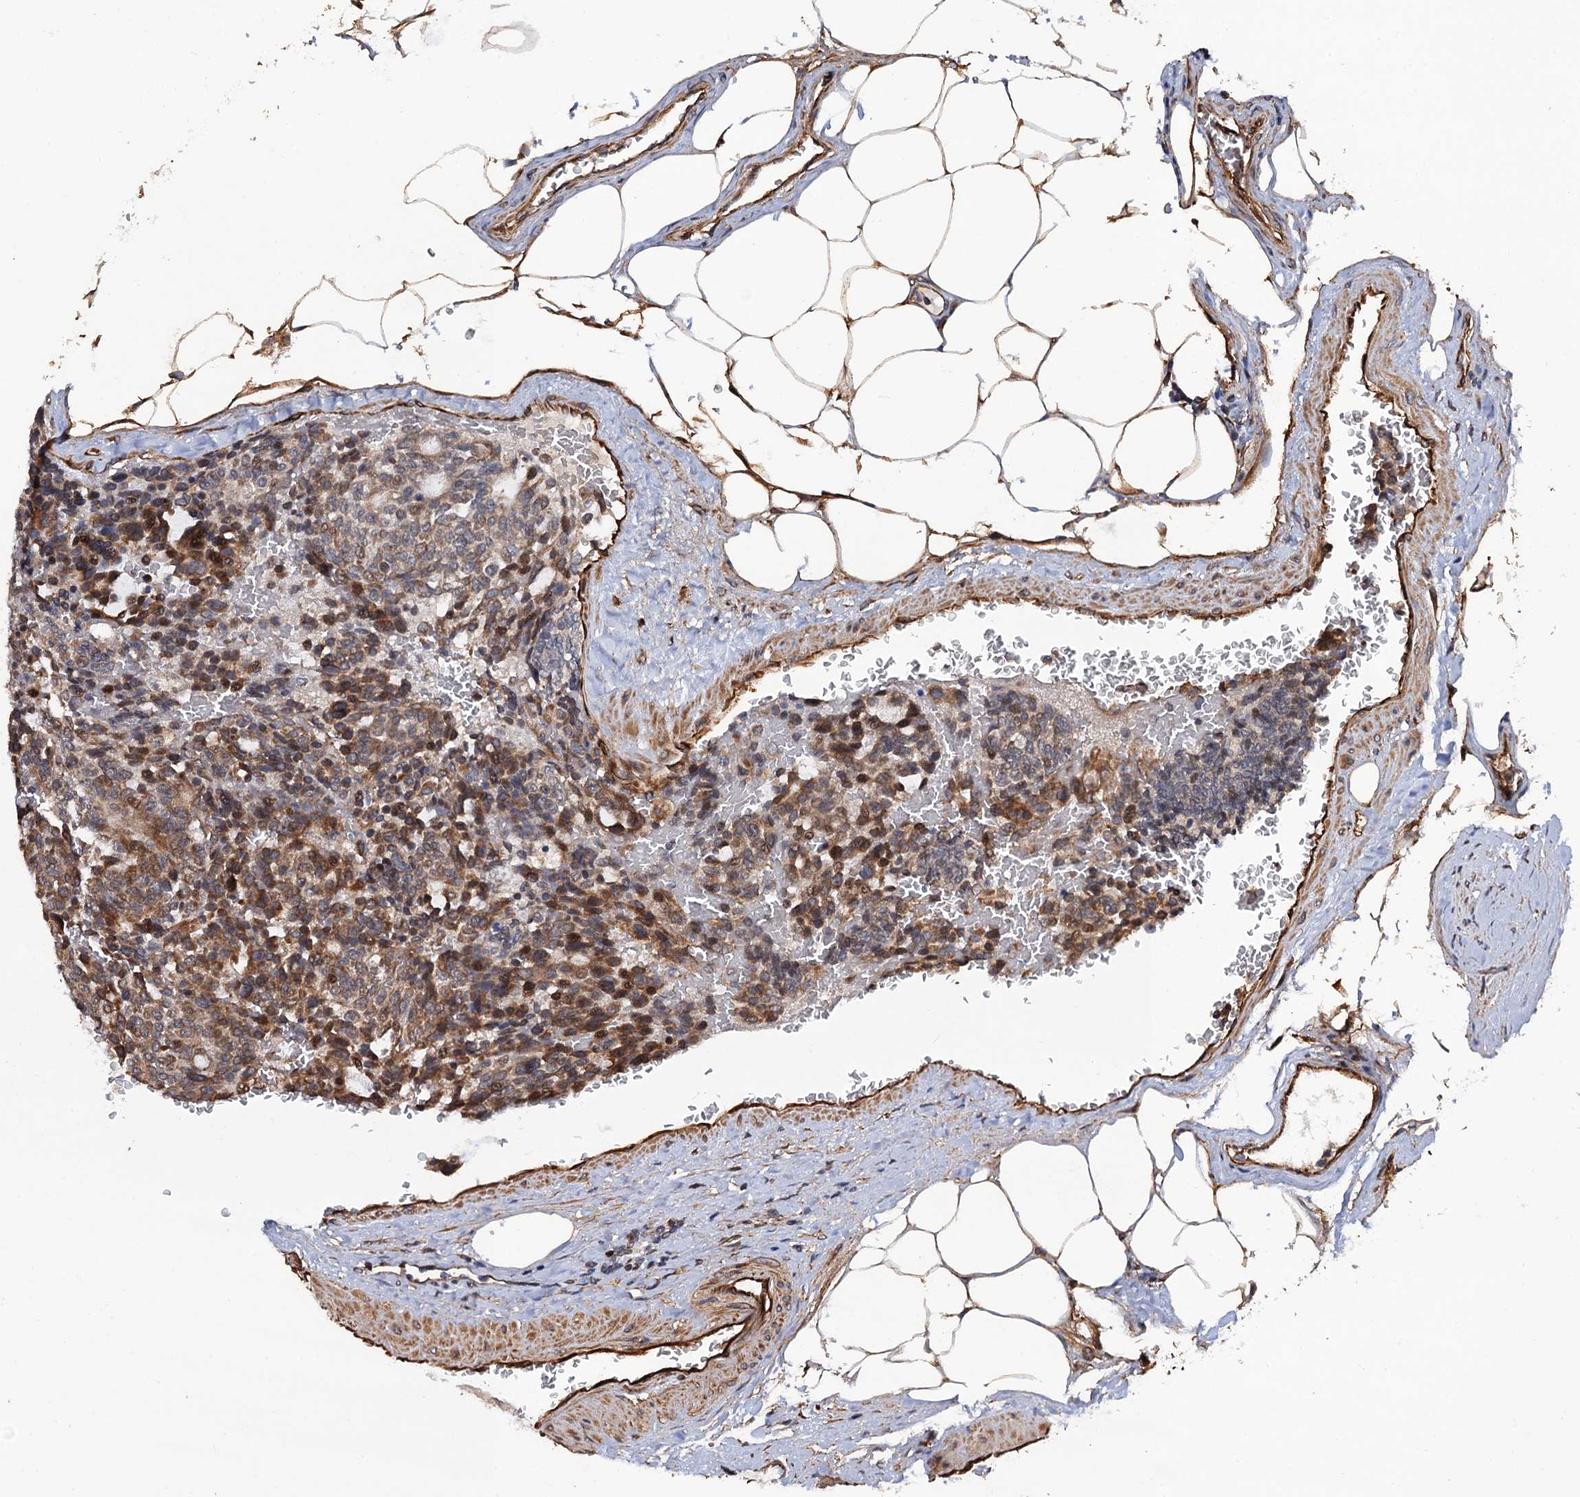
{"staining": {"intensity": "moderate", "quantity": ">75%", "location": "cytoplasmic/membranous,nuclear"}, "tissue": "carcinoid", "cell_type": "Tumor cells", "image_type": "cancer", "snomed": [{"axis": "morphology", "description": "Carcinoid, malignant, NOS"}, {"axis": "topography", "description": "Pancreas"}], "caption": "Immunohistochemistry micrograph of human carcinoid stained for a protein (brown), which shows medium levels of moderate cytoplasmic/membranous and nuclear staining in about >75% of tumor cells.", "gene": "FSIP1", "patient": {"sex": "female", "age": 54}}